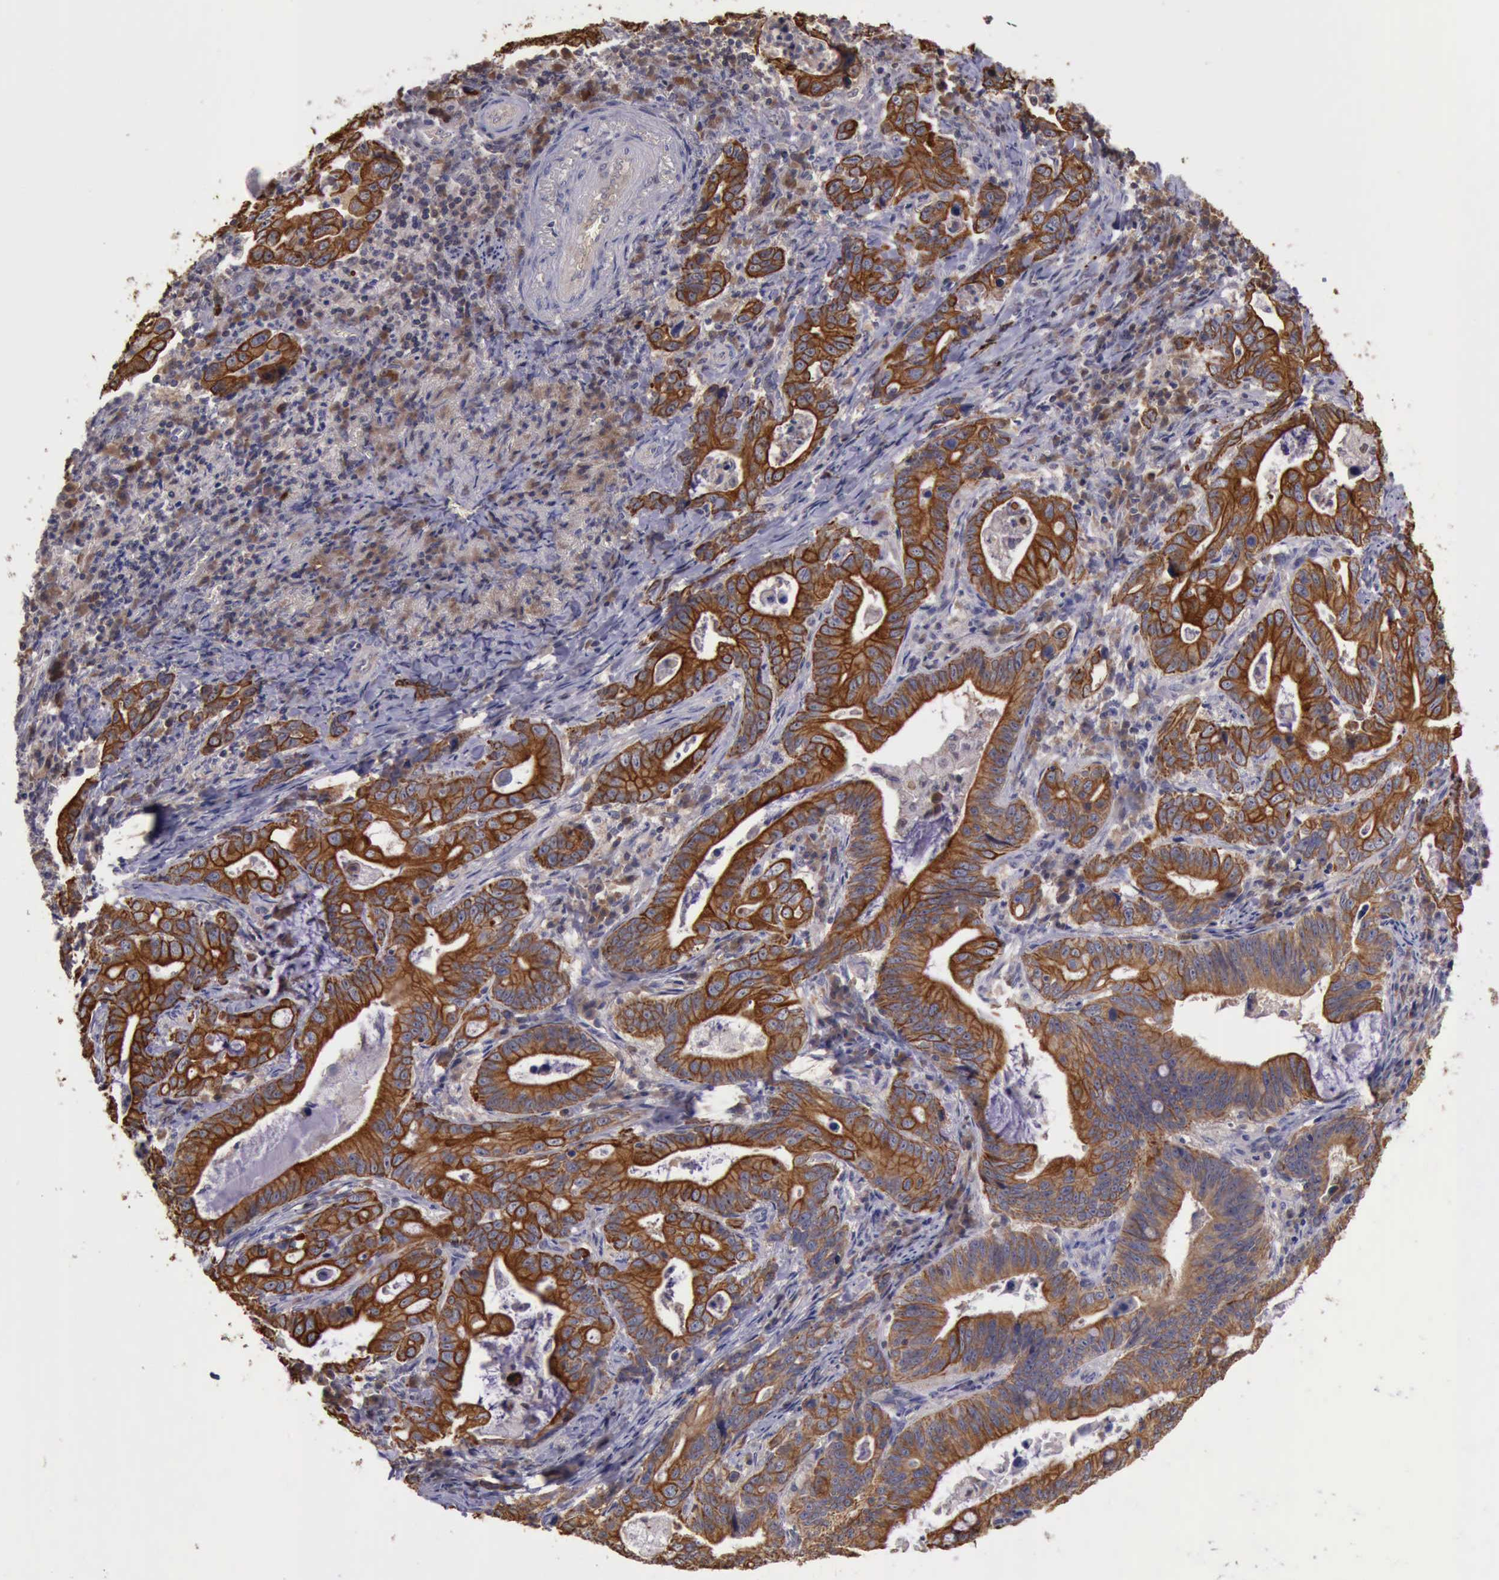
{"staining": {"intensity": "moderate", "quantity": ">75%", "location": "cytoplasmic/membranous"}, "tissue": "stomach cancer", "cell_type": "Tumor cells", "image_type": "cancer", "snomed": [{"axis": "morphology", "description": "Adenocarcinoma, NOS"}, {"axis": "topography", "description": "Stomach, upper"}], "caption": "Protein expression analysis of human stomach cancer reveals moderate cytoplasmic/membranous expression in approximately >75% of tumor cells.", "gene": "RAB39B", "patient": {"sex": "male", "age": 63}}